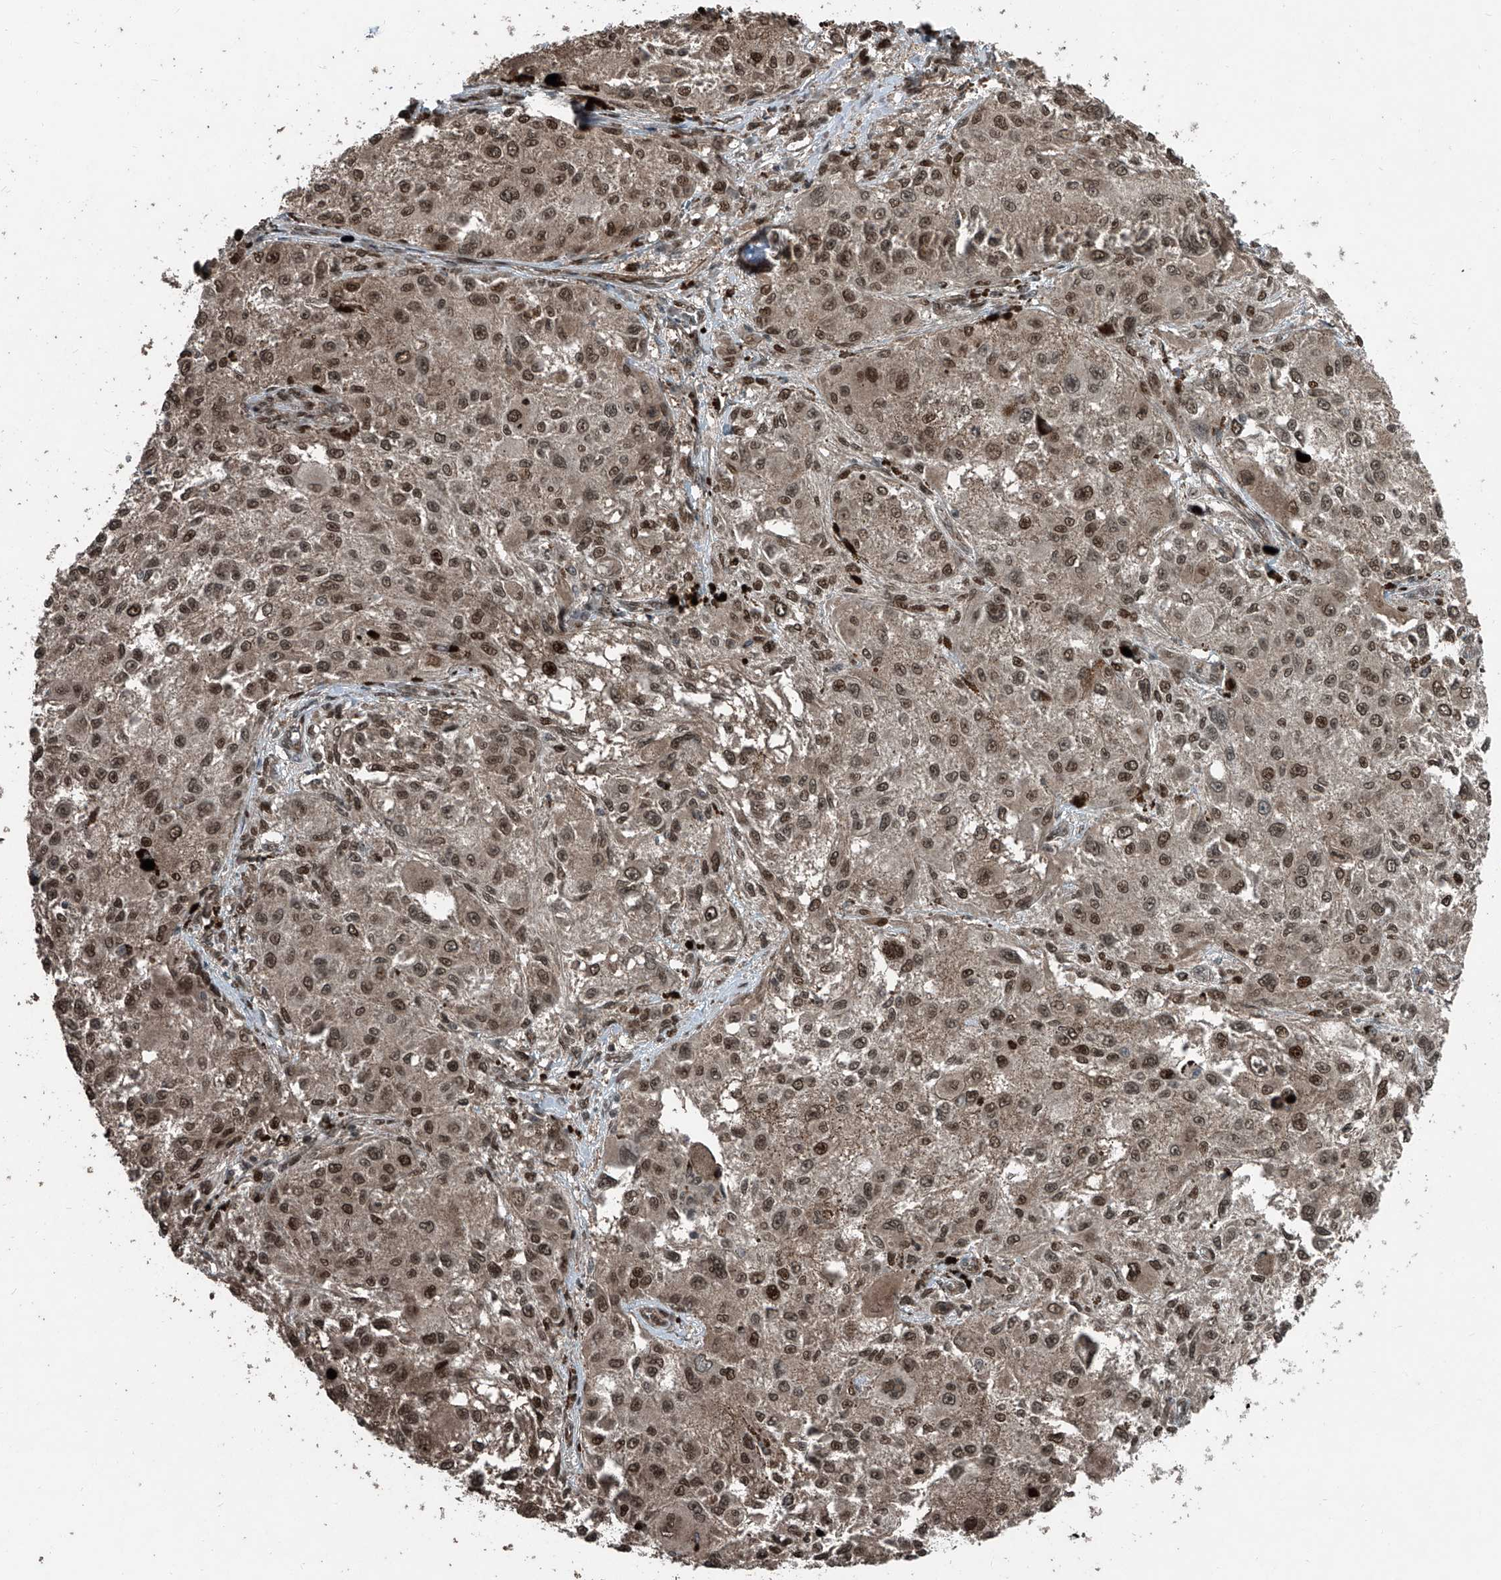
{"staining": {"intensity": "moderate", "quantity": ">75%", "location": "nuclear"}, "tissue": "melanoma", "cell_type": "Tumor cells", "image_type": "cancer", "snomed": [{"axis": "morphology", "description": "Necrosis, NOS"}, {"axis": "morphology", "description": "Malignant melanoma, NOS"}, {"axis": "topography", "description": "Skin"}], "caption": "Immunohistochemical staining of malignant melanoma displays medium levels of moderate nuclear protein positivity in about >75% of tumor cells.", "gene": "ZNF570", "patient": {"sex": "female", "age": 87}}